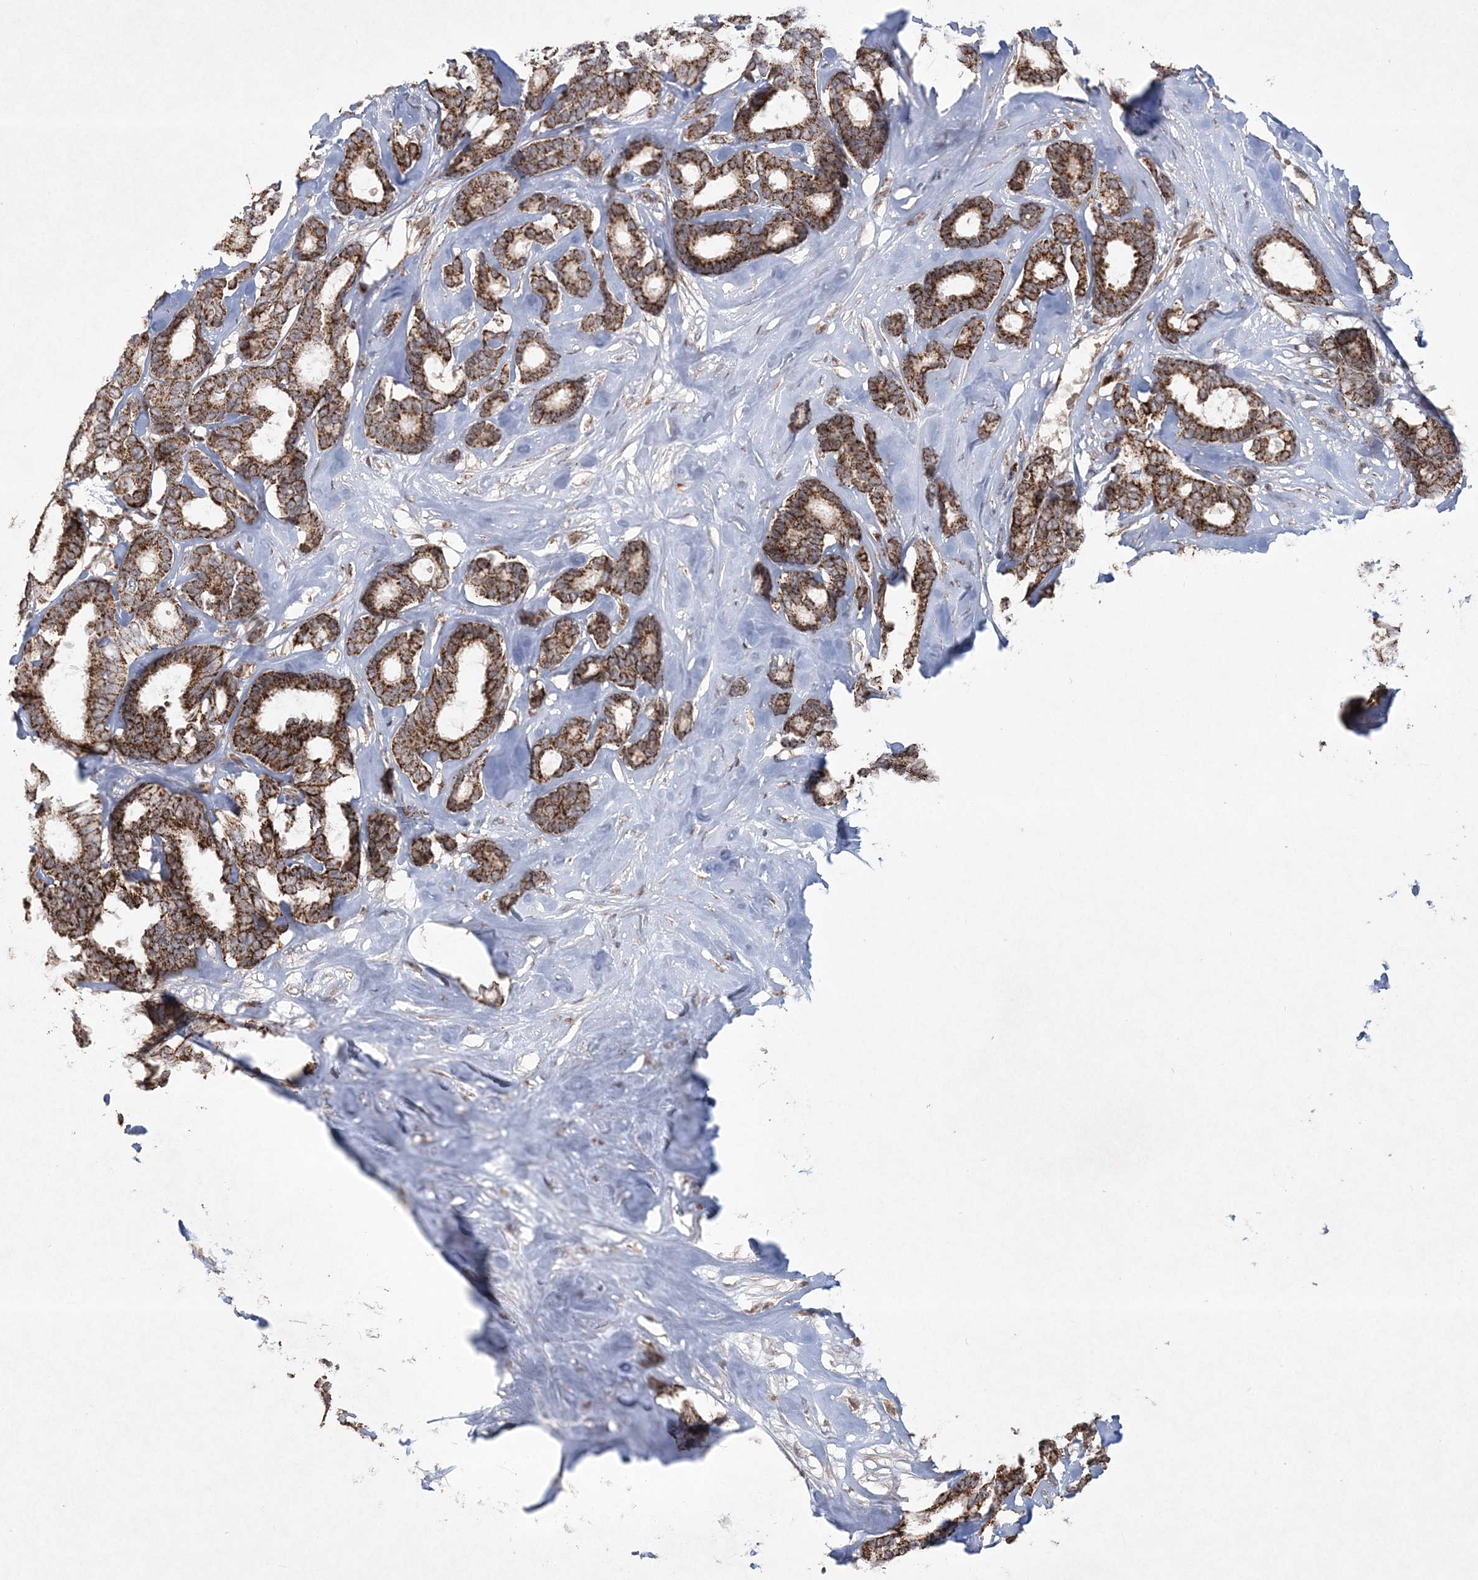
{"staining": {"intensity": "strong", "quantity": ">75%", "location": "cytoplasmic/membranous"}, "tissue": "breast cancer", "cell_type": "Tumor cells", "image_type": "cancer", "snomed": [{"axis": "morphology", "description": "Duct carcinoma"}, {"axis": "topography", "description": "Breast"}], "caption": "Approximately >75% of tumor cells in breast cancer exhibit strong cytoplasmic/membranous protein expression as visualized by brown immunohistochemical staining.", "gene": "LRPPRC", "patient": {"sex": "female", "age": 87}}